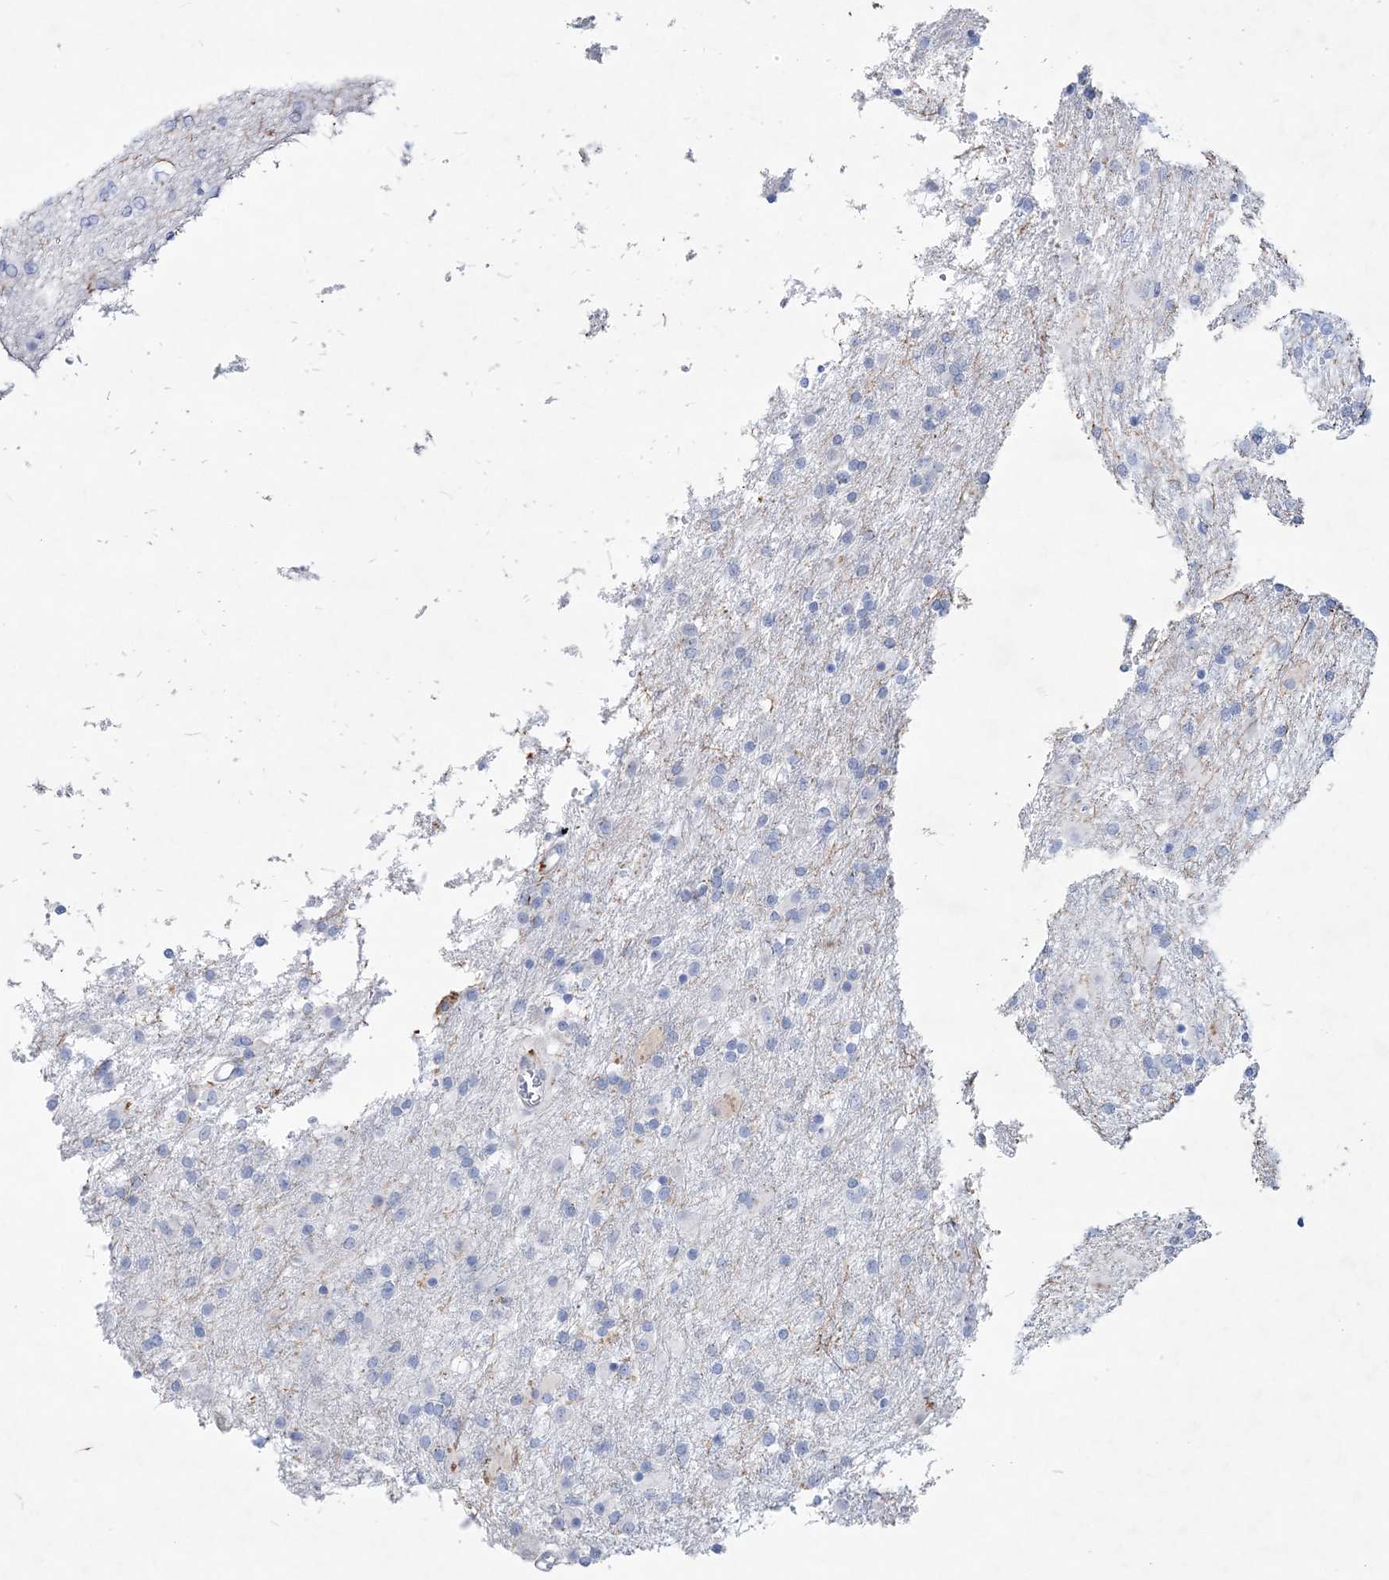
{"staining": {"intensity": "negative", "quantity": "none", "location": "none"}, "tissue": "glioma", "cell_type": "Tumor cells", "image_type": "cancer", "snomed": [{"axis": "morphology", "description": "Glioma, malignant, Low grade"}, {"axis": "topography", "description": "Brain"}], "caption": "DAB (3,3'-diaminobenzidine) immunohistochemical staining of glioma demonstrates no significant staining in tumor cells.", "gene": "SPINK7", "patient": {"sex": "male", "age": 65}}